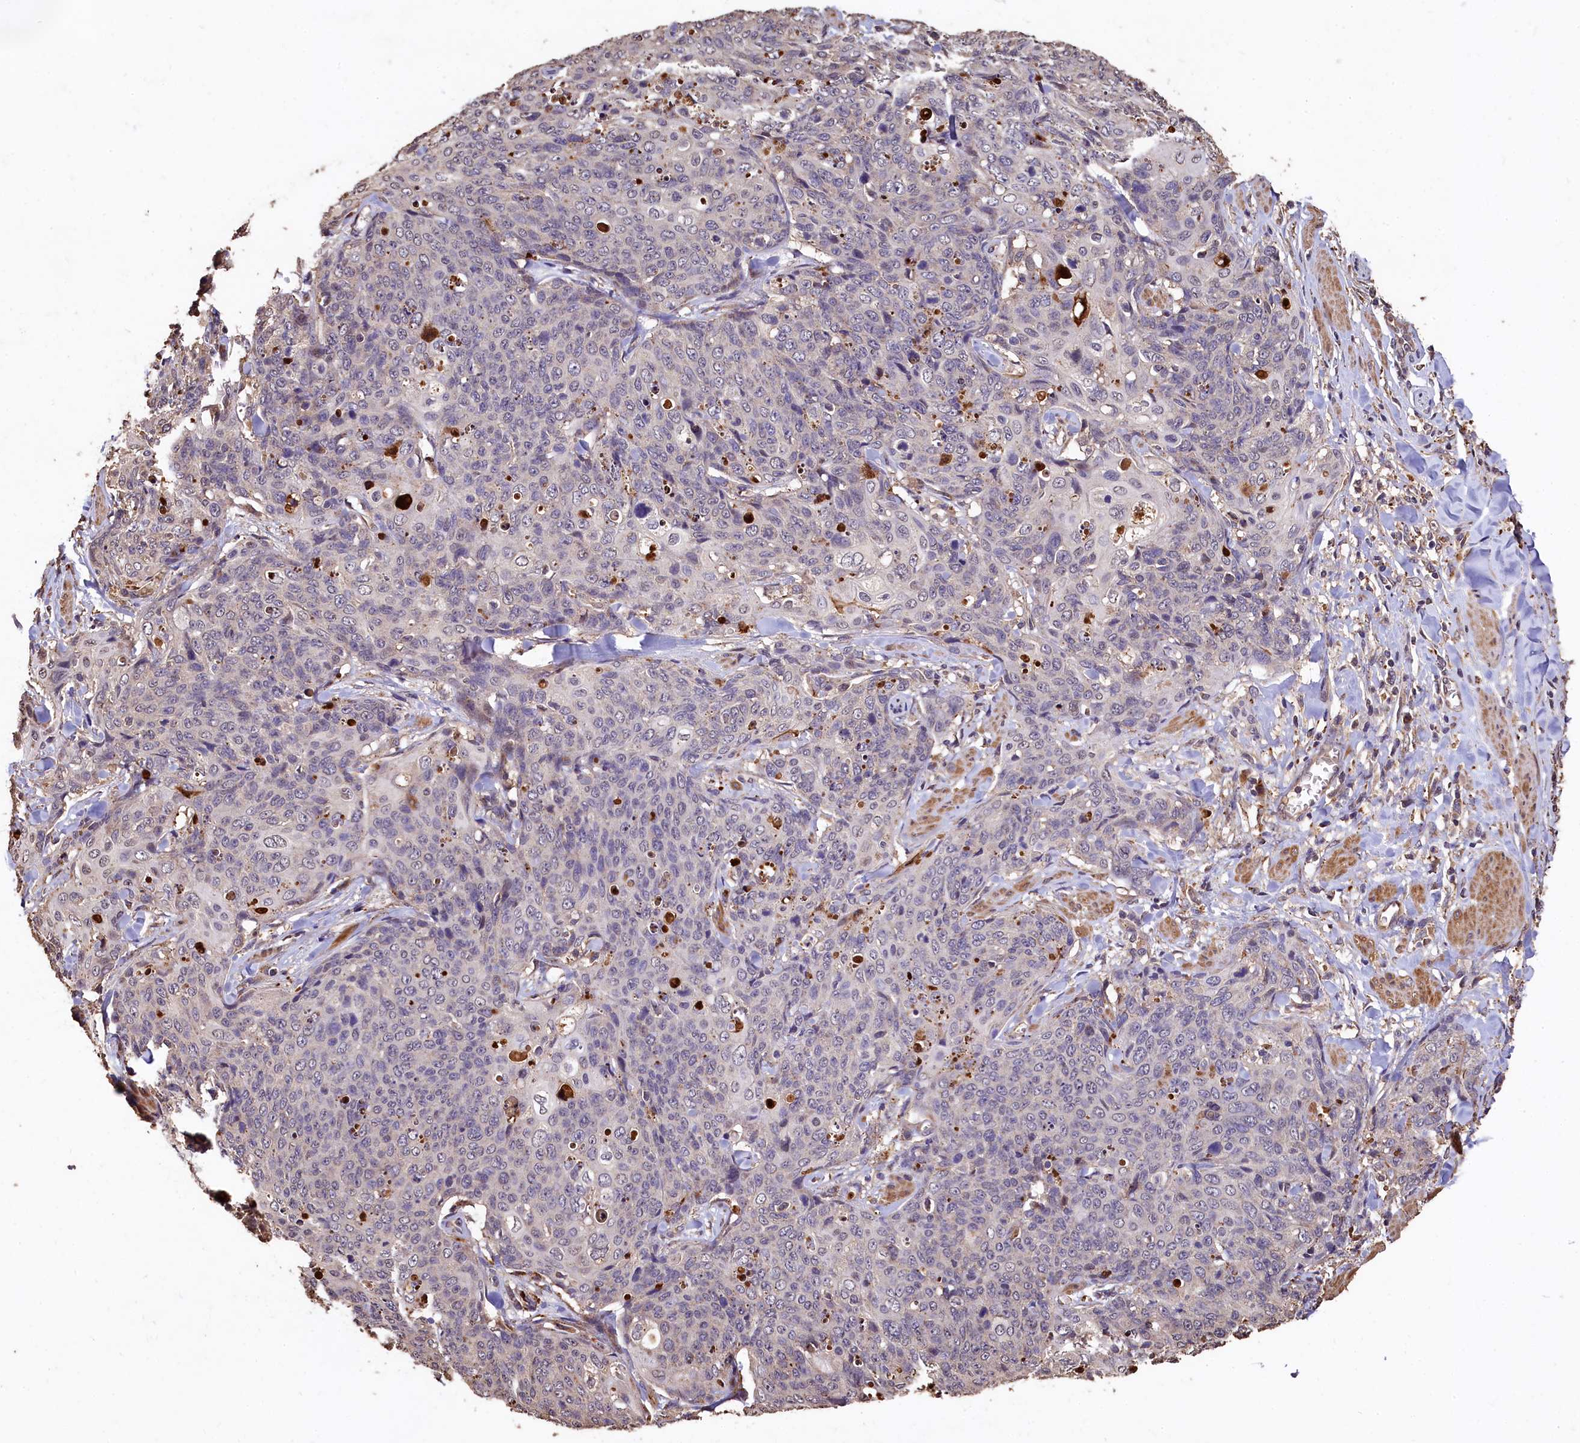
{"staining": {"intensity": "weak", "quantity": "<25%", "location": "cytoplasmic/membranous"}, "tissue": "skin cancer", "cell_type": "Tumor cells", "image_type": "cancer", "snomed": [{"axis": "morphology", "description": "Squamous cell carcinoma, NOS"}, {"axis": "topography", "description": "Skin"}, {"axis": "topography", "description": "Vulva"}], "caption": "Skin squamous cell carcinoma stained for a protein using IHC displays no staining tumor cells.", "gene": "LSM4", "patient": {"sex": "female", "age": 85}}